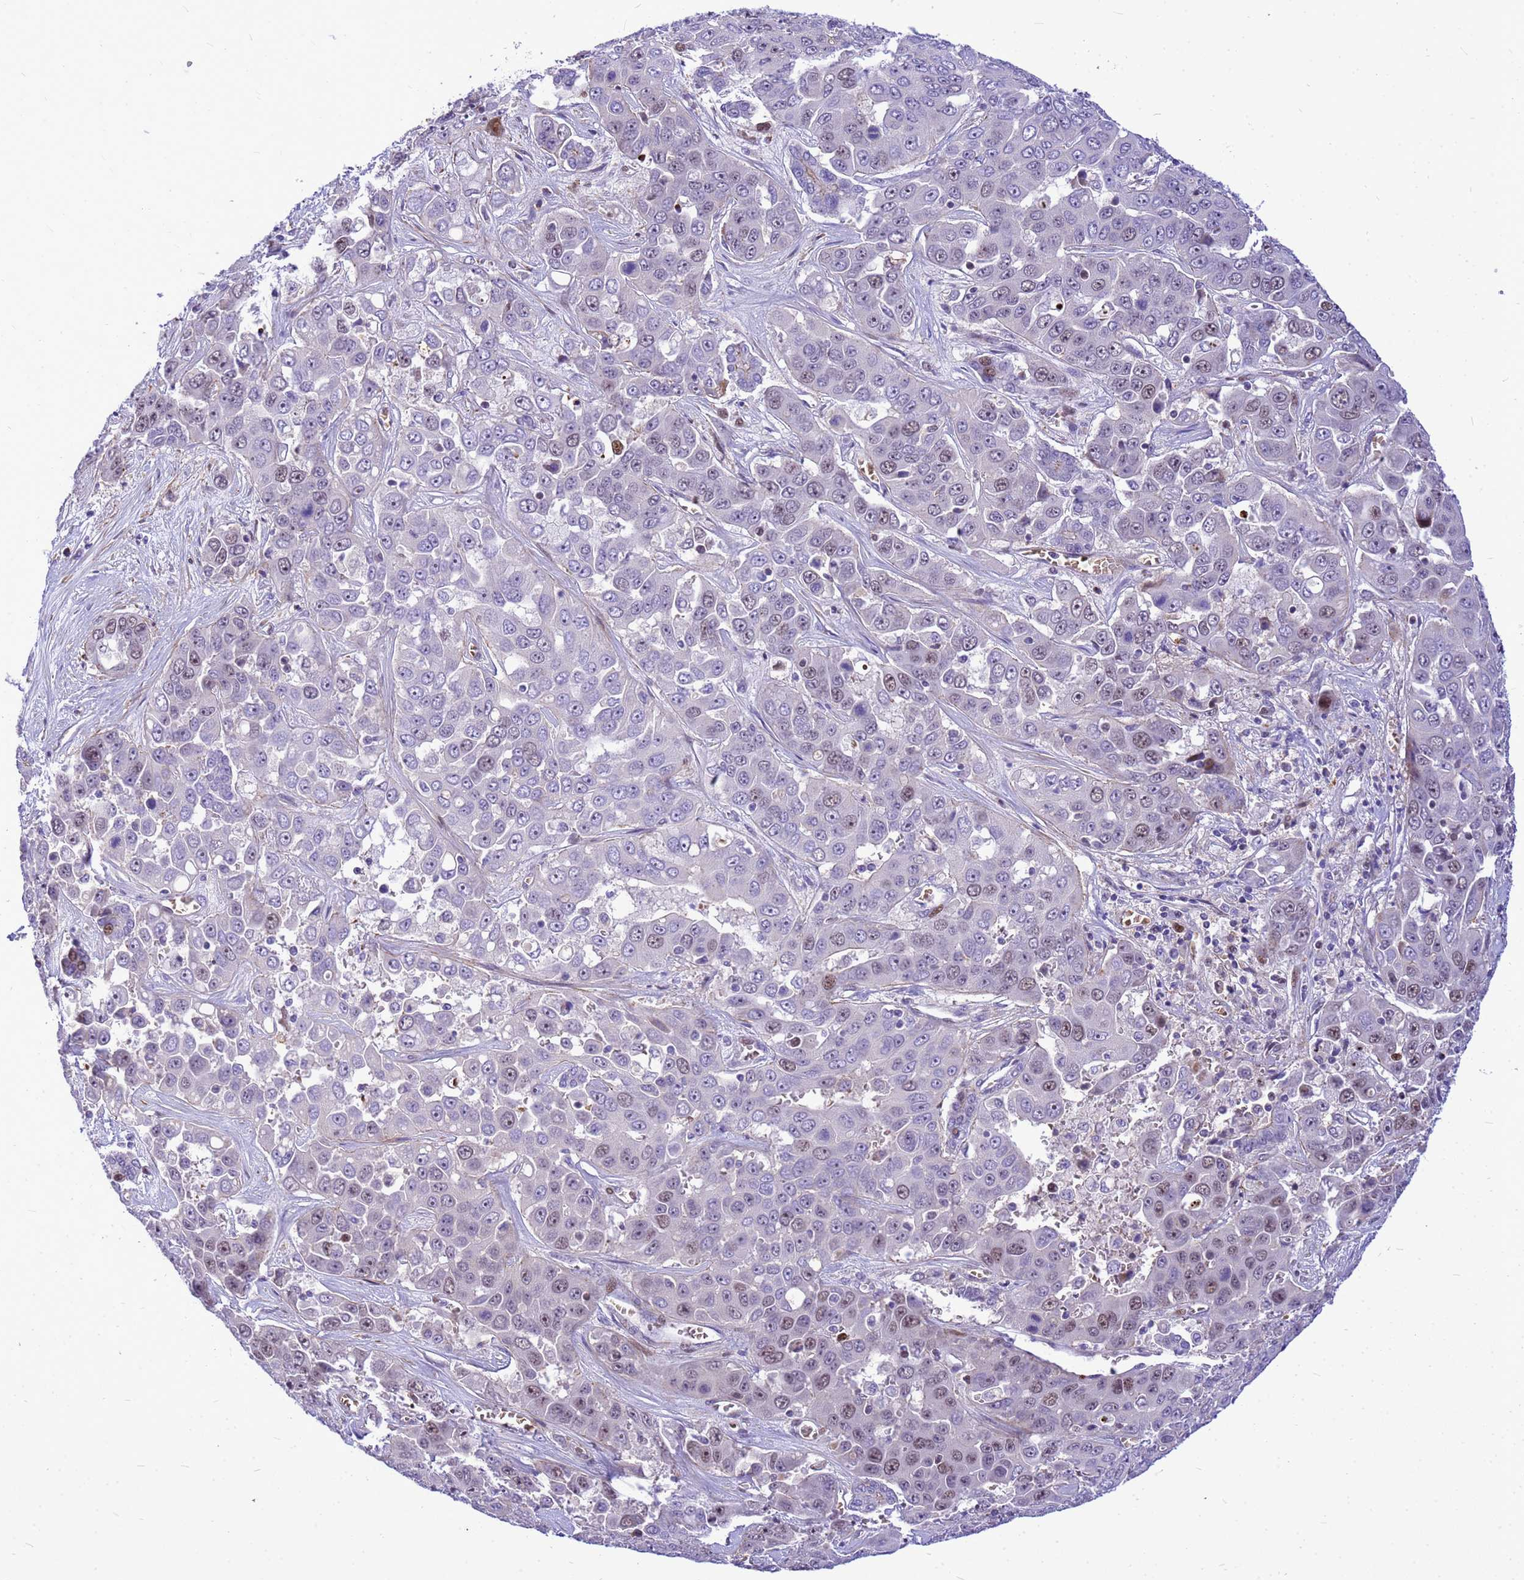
{"staining": {"intensity": "weak", "quantity": "<25%", "location": "nuclear"}, "tissue": "liver cancer", "cell_type": "Tumor cells", "image_type": "cancer", "snomed": [{"axis": "morphology", "description": "Cholangiocarcinoma"}, {"axis": "topography", "description": "Liver"}], "caption": "A high-resolution histopathology image shows IHC staining of cholangiocarcinoma (liver), which shows no significant expression in tumor cells. The staining was performed using DAB (3,3'-diaminobenzidine) to visualize the protein expression in brown, while the nuclei were stained in blue with hematoxylin (Magnification: 20x).", "gene": "ADAMTS7", "patient": {"sex": "female", "age": 52}}